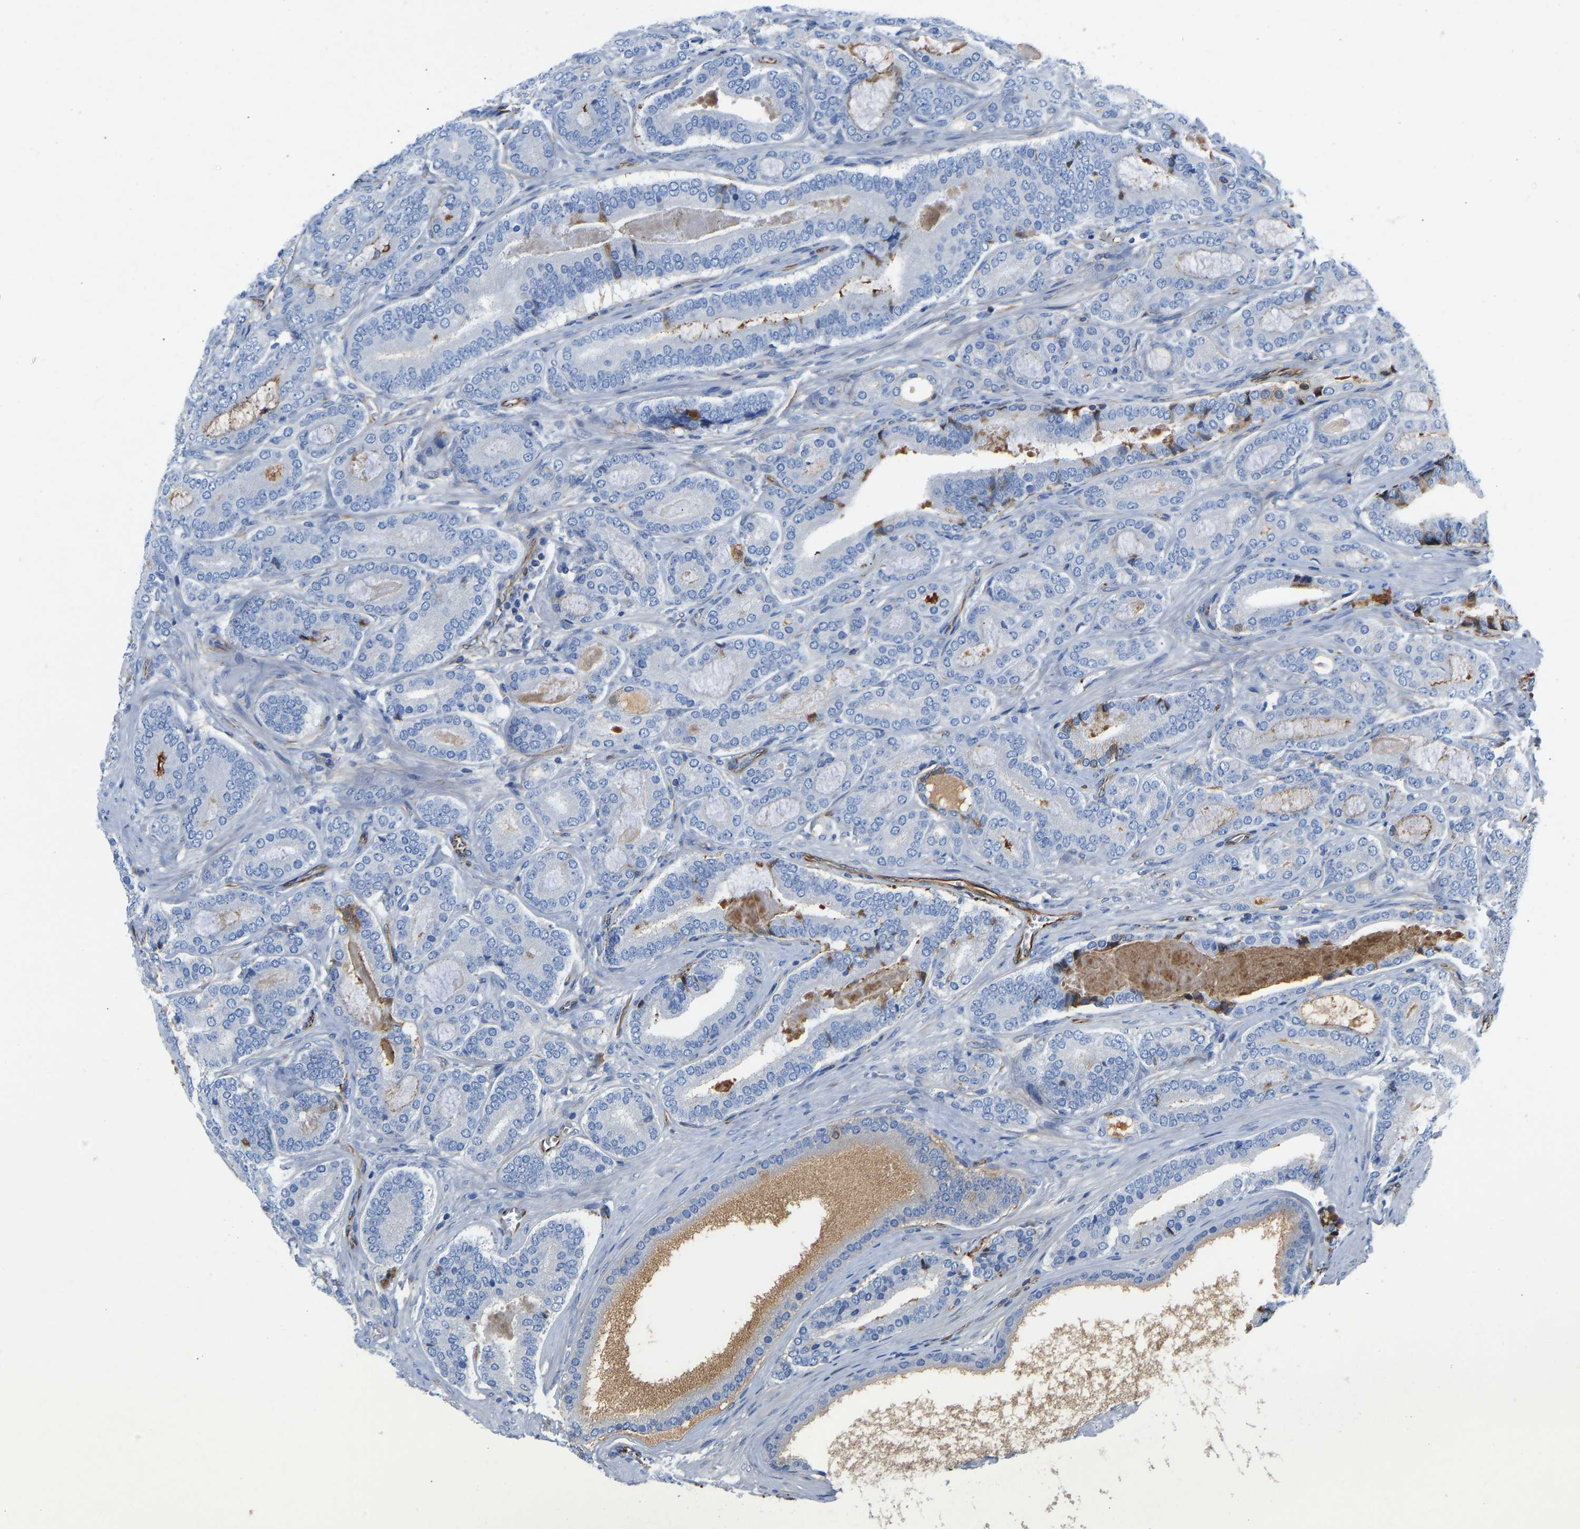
{"staining": {"intensity": "negative", "quantity": "none", "location": "none"}, "tissue": "prostate cancer", "cell_type": "Tumor cells", "image_type": "cancer", "snomed": [{"axis": "morphology", "description": "Adenocarcinoma, High grade"}, {"axis": "topography", "description": "Prostate"}], "caption": "High-grade adenocarcinoma (prostate) stained for a protein using immunohistochemistry (IHC) shows no staining tumor cells.", "gene": "HSPG2", "patient": {"sex": "male", "age": 60}}